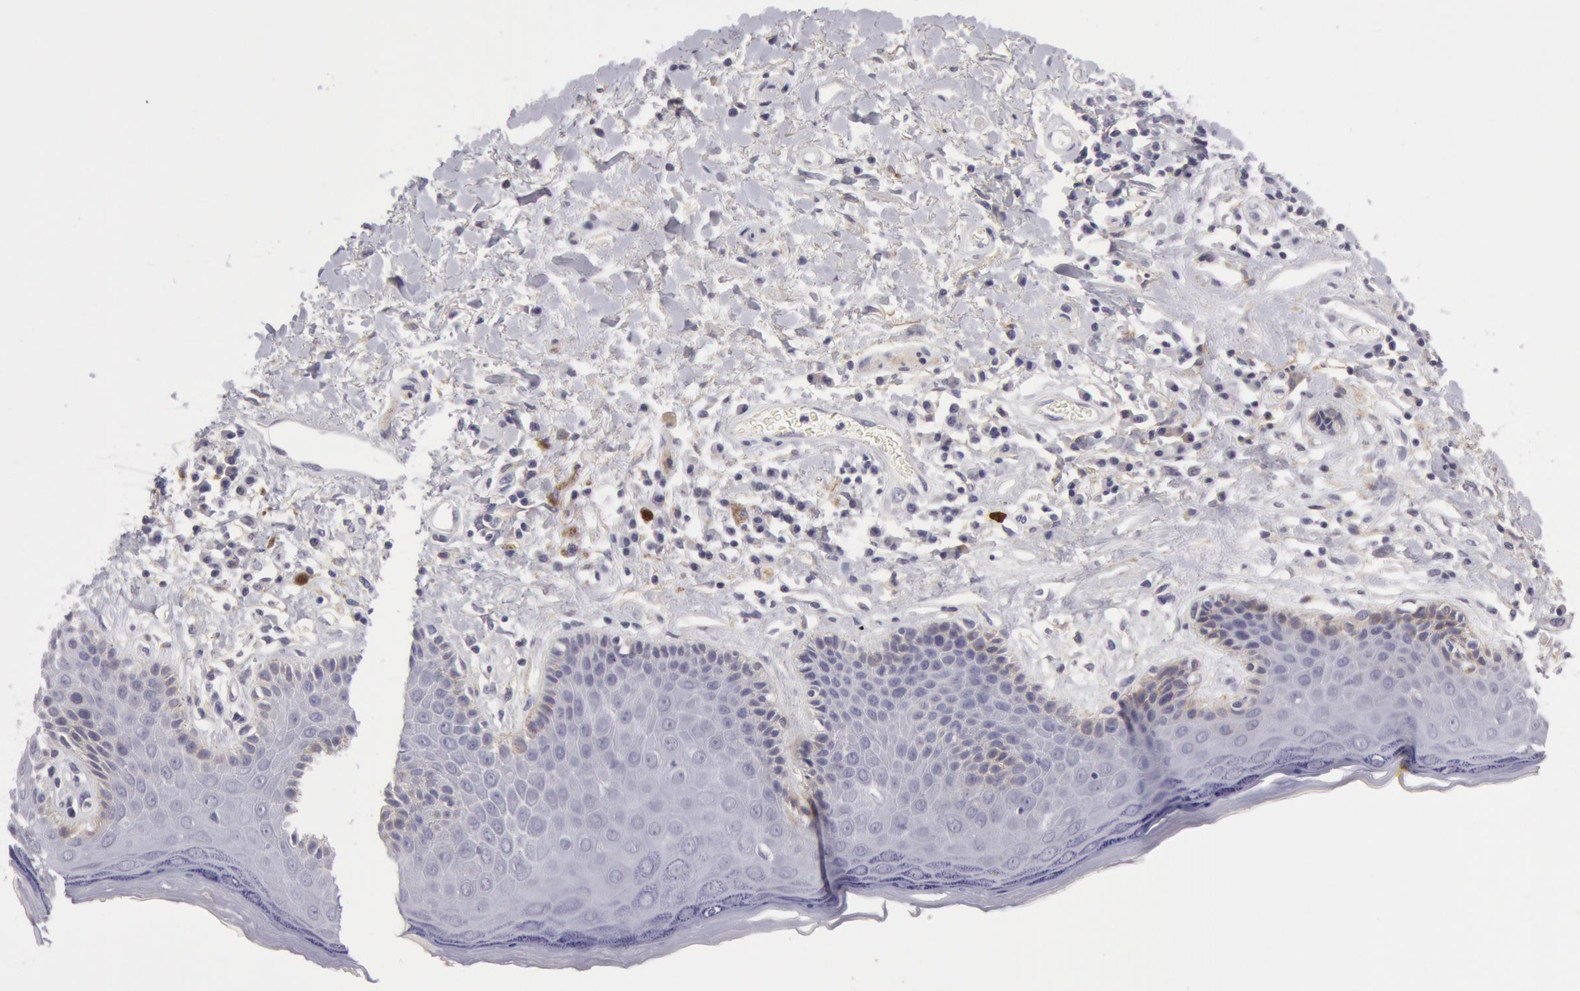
{"staining": {"intensity": "negative", "quantity": "none", "location": "none"}, "tissue": "skin", "cell_type": "Epidermal cells", "image_type": "normal", "snomed": [{"axis": "morphology", "description": "Normal tissue, NOS"}, {"axis": "topography", "description": "Skin"}, {"axis": "topography", "description": "Anal"}], "caption": "Image shows no protein expression in epidermal cells of unremarkable skin.", "gene": "NLGN4X", "patient": {"sex": "male", "age": 61}}